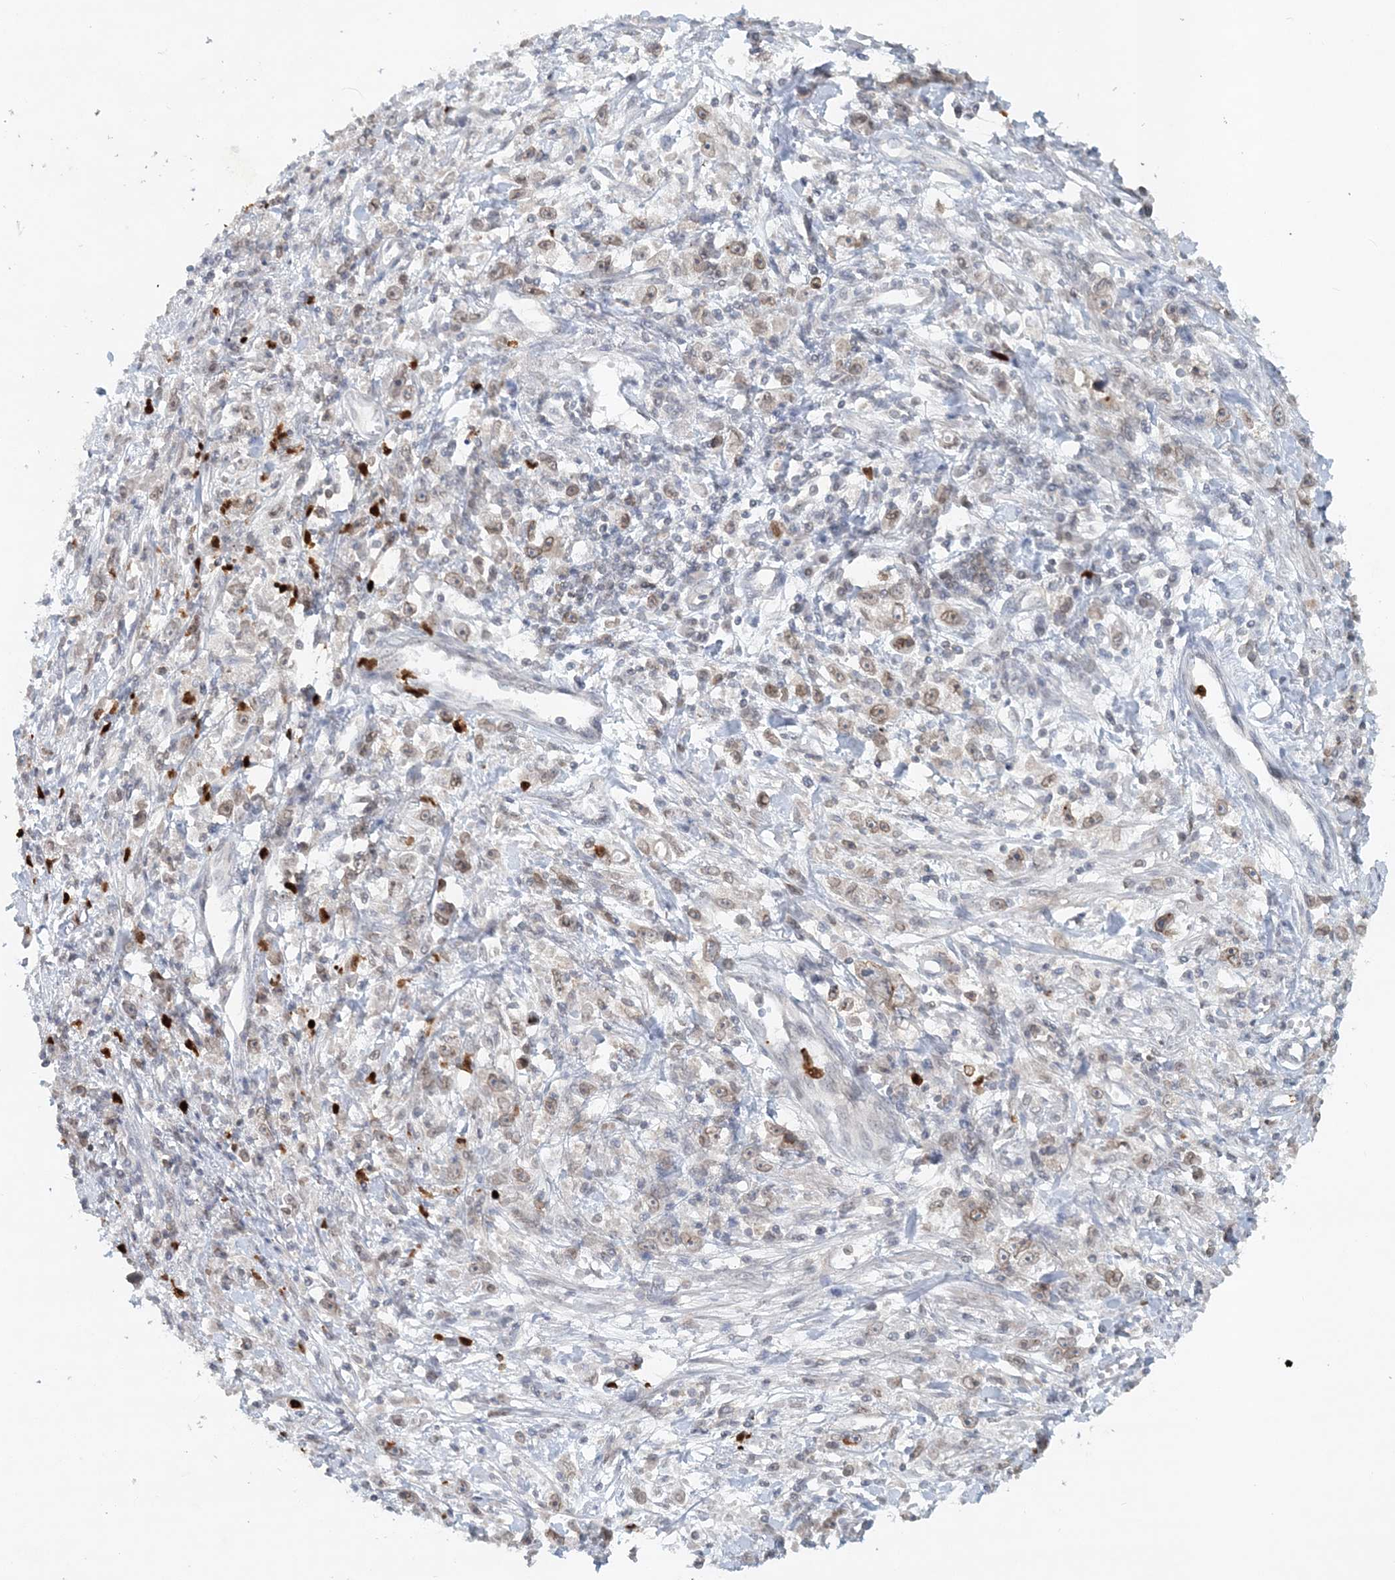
{"staining": {"intensity": "weak", "quantity": "25%-75%", "location": "cytoplasmic/membranous,nuclear"}, "tissue": "stomach cancer", "cell_type": "Tumor cells", "image_type": "cancer", "snomed": [{"axis": "morphology", "description": "Adenocarcinoma, NOS"}, {"axis": "topography", "description": "Stomach"}], "caption": "Protein analysis of stomach cancer tissue shows weak cytoplasmic/membranous and nuclear staining in about 25%-75% of tumor cells. (DAB (3,3'-diaminobenzidine) IHC, brown staining for protein, blue staining for nuclei).", "gene": "NUP54", "patient": {"sex": "female", "age": 59}}